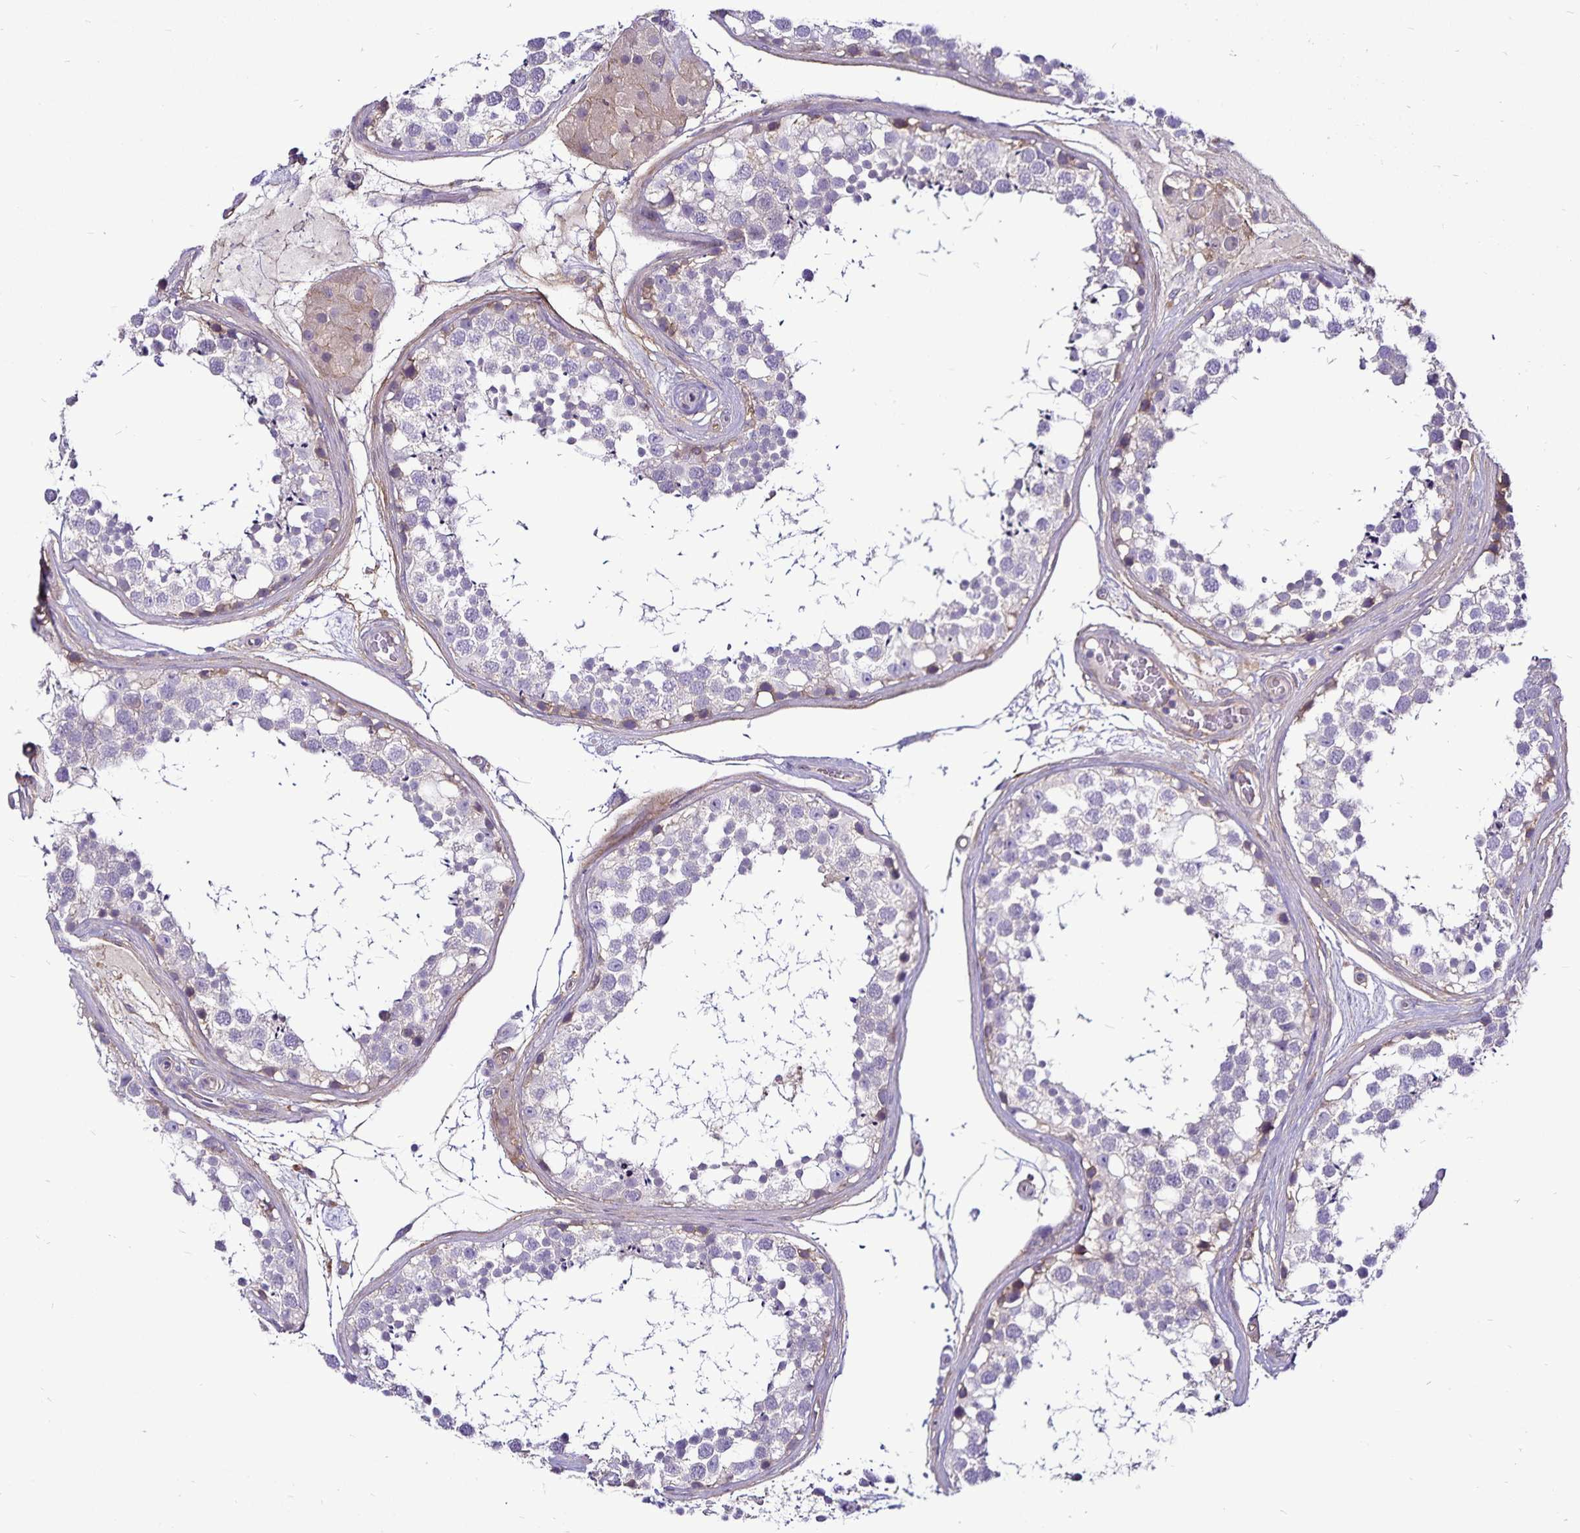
{"staining": {"intensity": "negative", "quantity": "none", "location": "none"}, "tissue": "testis", "cell_type": "Cells in seminiferous ducts", "image_type": "normal", "snomed": [{"axis": "morphology", "description": "Normal tissue, NOS"}, {"axis": "morphology", "description": "Seminoma, NOS"}, {"axis": "topography", "description": "Testis"}], "caption": "DAB immunohistochemical staining of normal human testis displays no significant positivity in cells in seminiferous ducts.", "gene": "GNG12", "patient": {"sex": "male", "age": 65}}